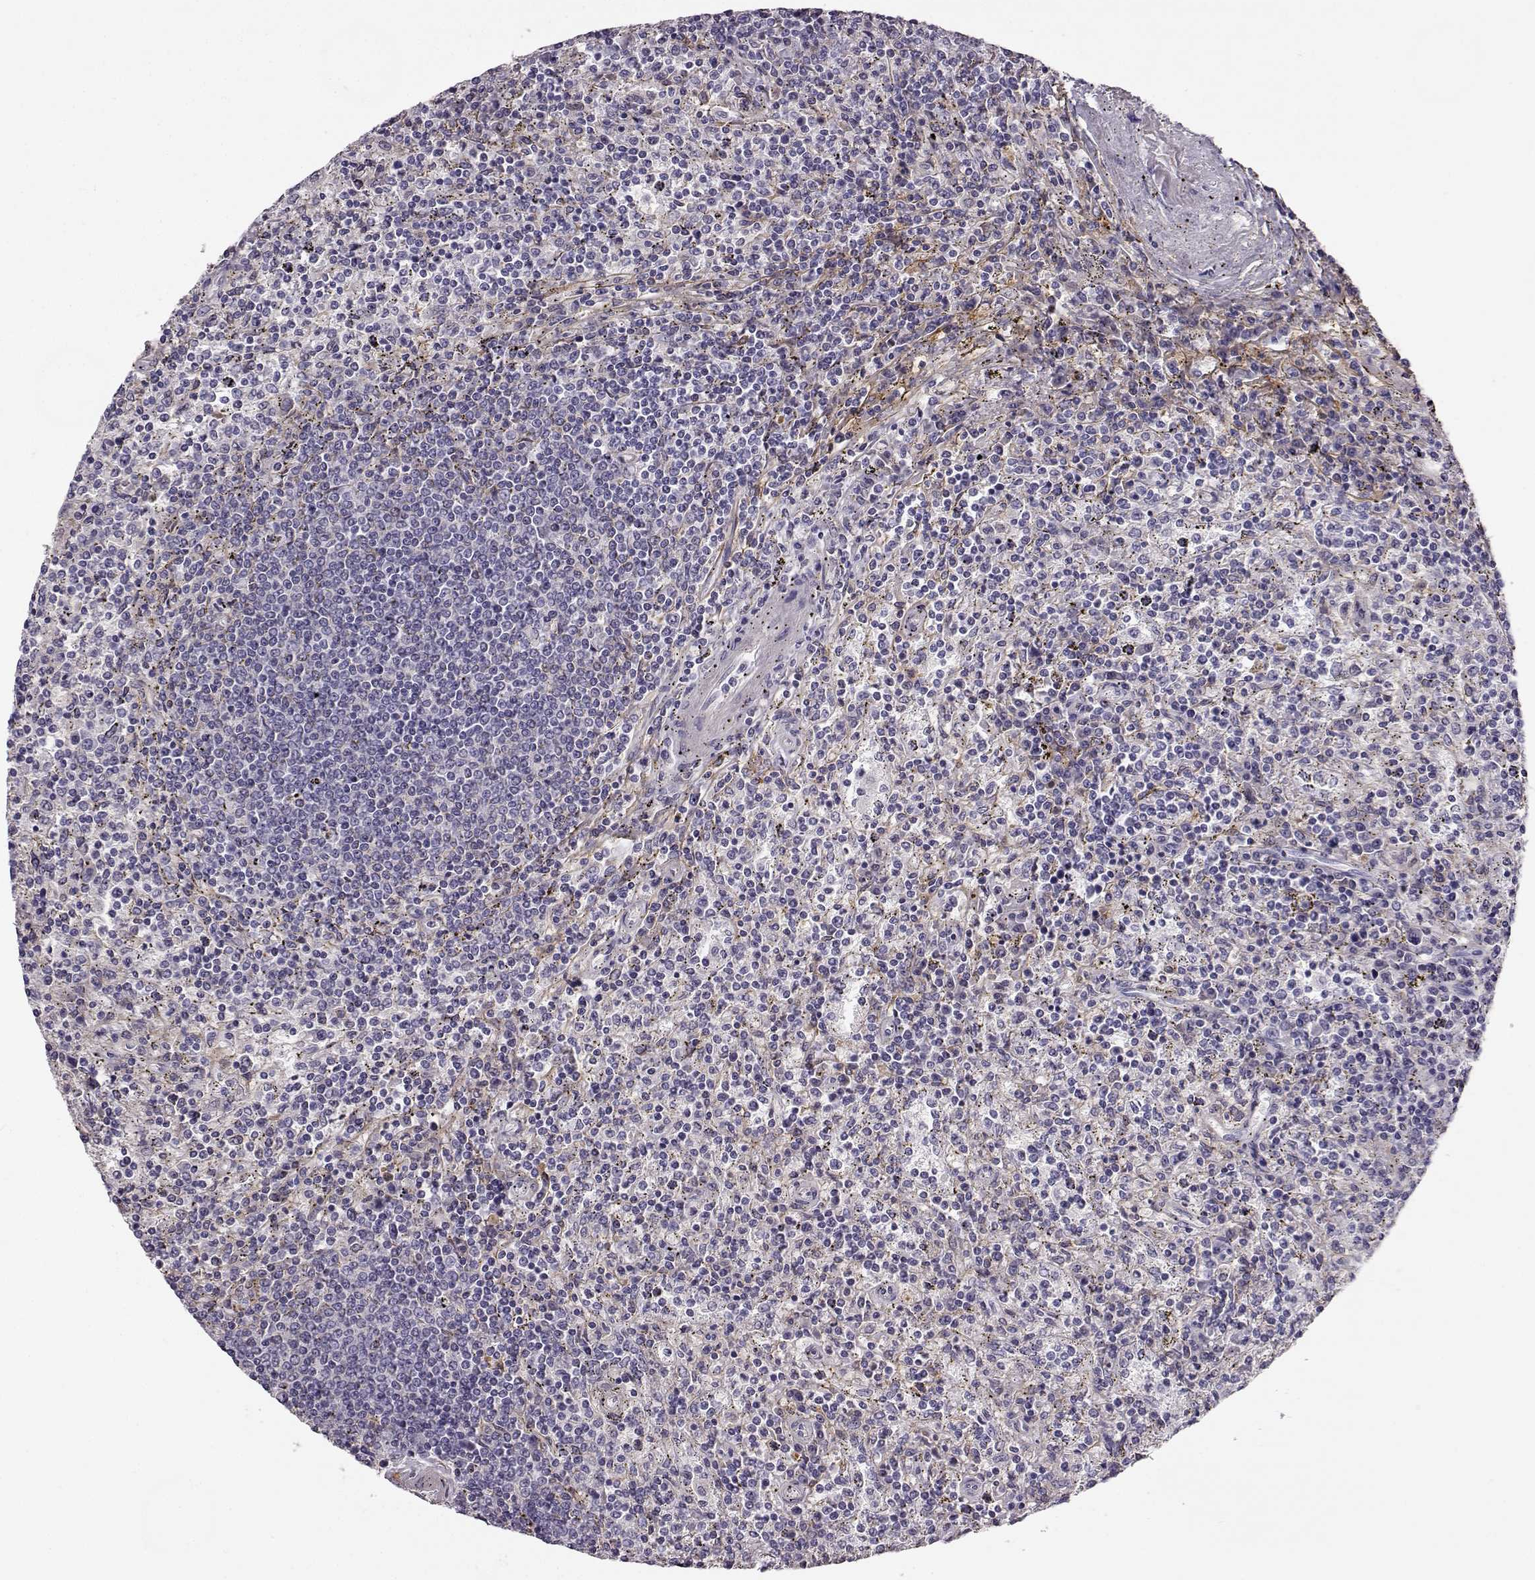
{"staining": {"intensity": "negative", "quantity": "none", "location": "none"}, "tissue": "lymphoma", "cell_type": "Tumor cells", "image_type": "cancer", "snomed": [{"axis": "morphology", "description": "Malignant lymphoma, non-Hodgkin's type, Low grade"}, {"axis": "topography", "description": "Spleen"}], "caption": "Lymphoma was stained to show a protein in brown. There is no significant expression in tumor cells.", "gene": "TRIM69", "patient": {"sex": "male", "age": 62}}